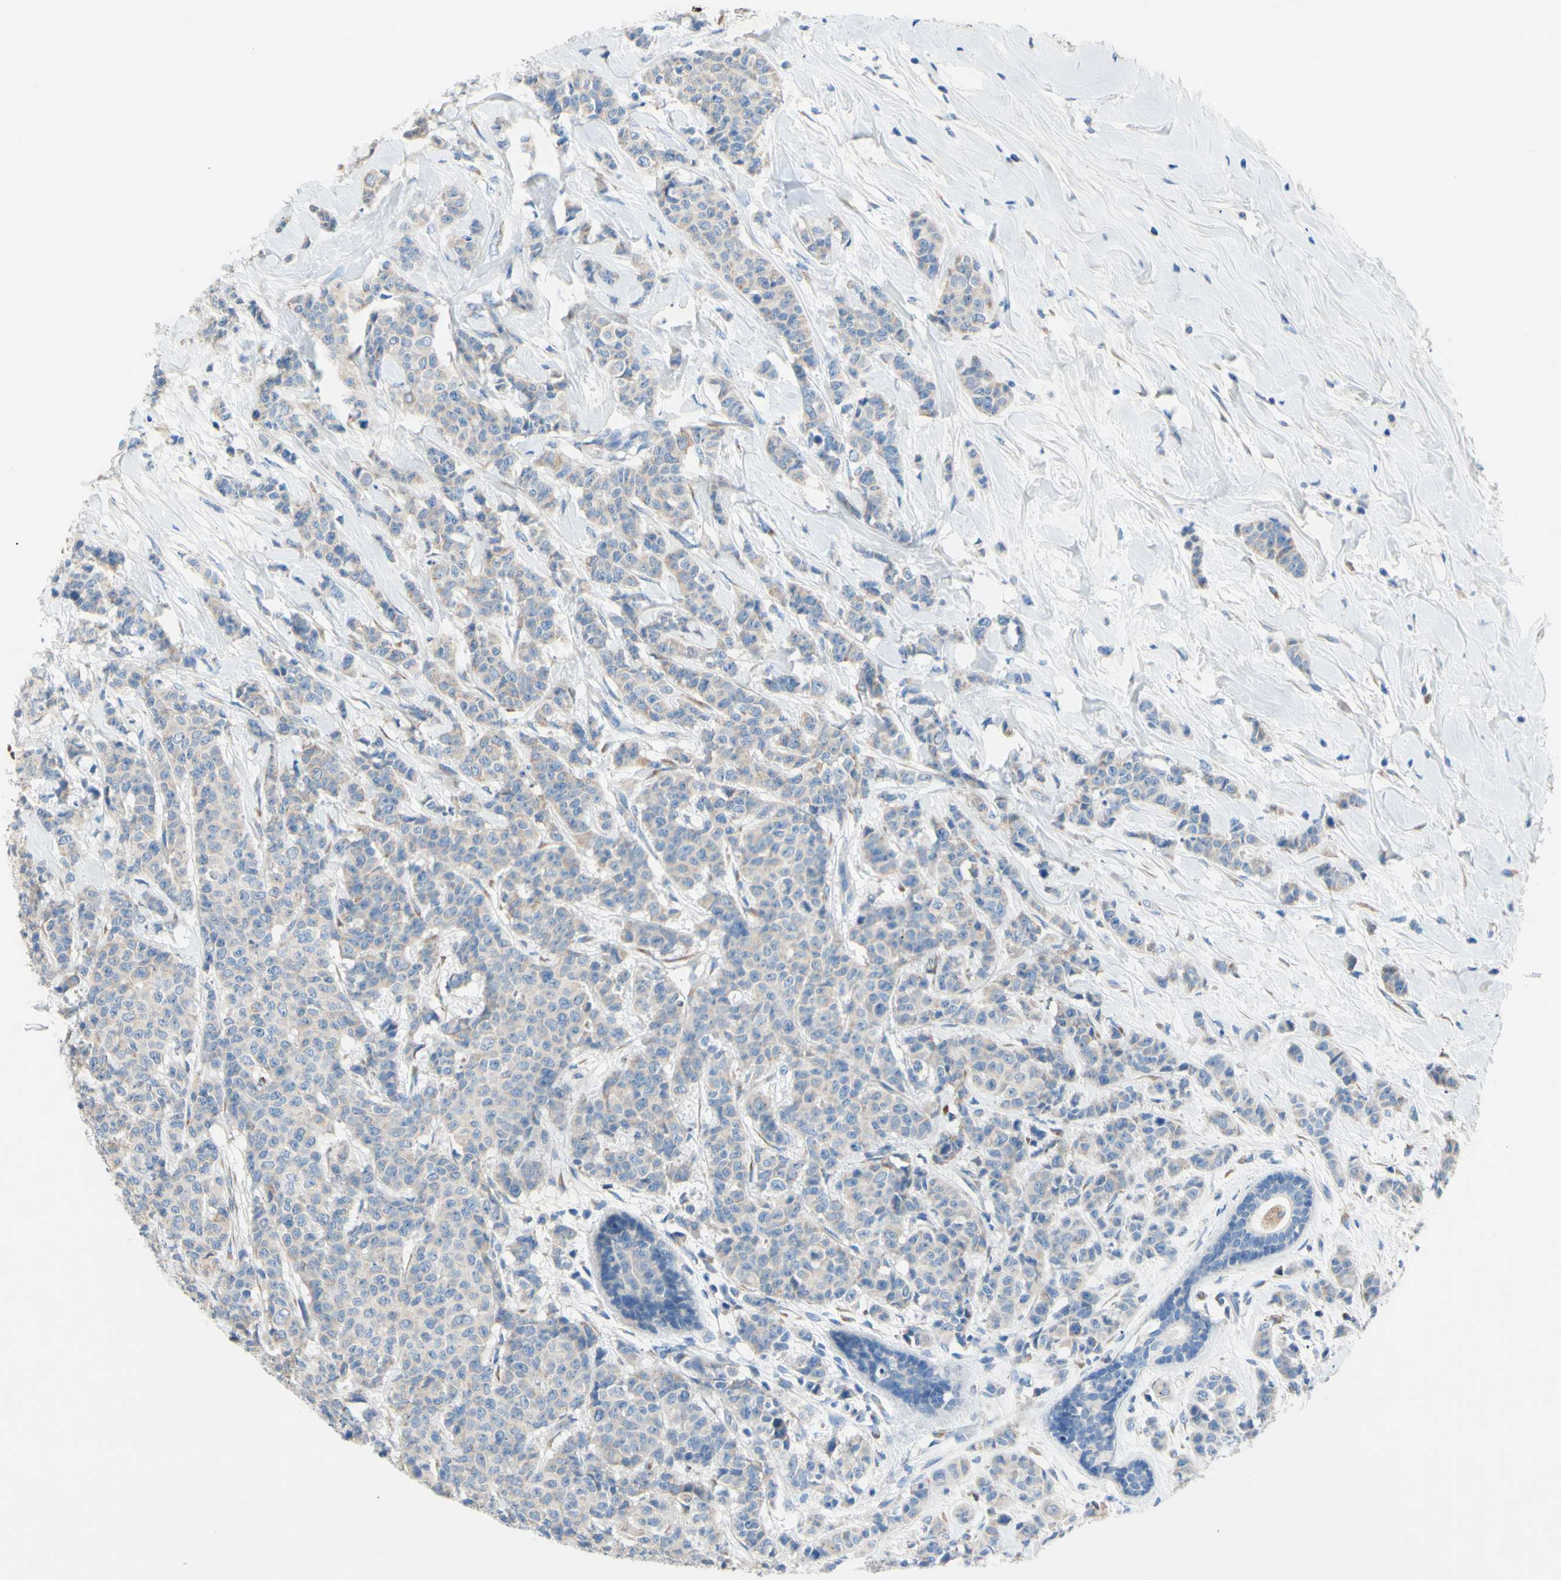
{"staining": {"intensity": "negative", "quantity": "none", "location": "none"}, "tissue": "breast cancer", "cell_type": "Tumor cells", "image_type": "cancer", "snomed": [{"axis": "morphology", "description": "Normal tissue, NOS"}, {"axis": "morphology", "description": "Duct carcinoma"}, {"axis": "topography", "description": "Breast"}], "caption": "Tumor cells show no significant protein staining in breast cancer.", "gene": "TMIGD2", "patient": {"sex": "female", "age": 40}}